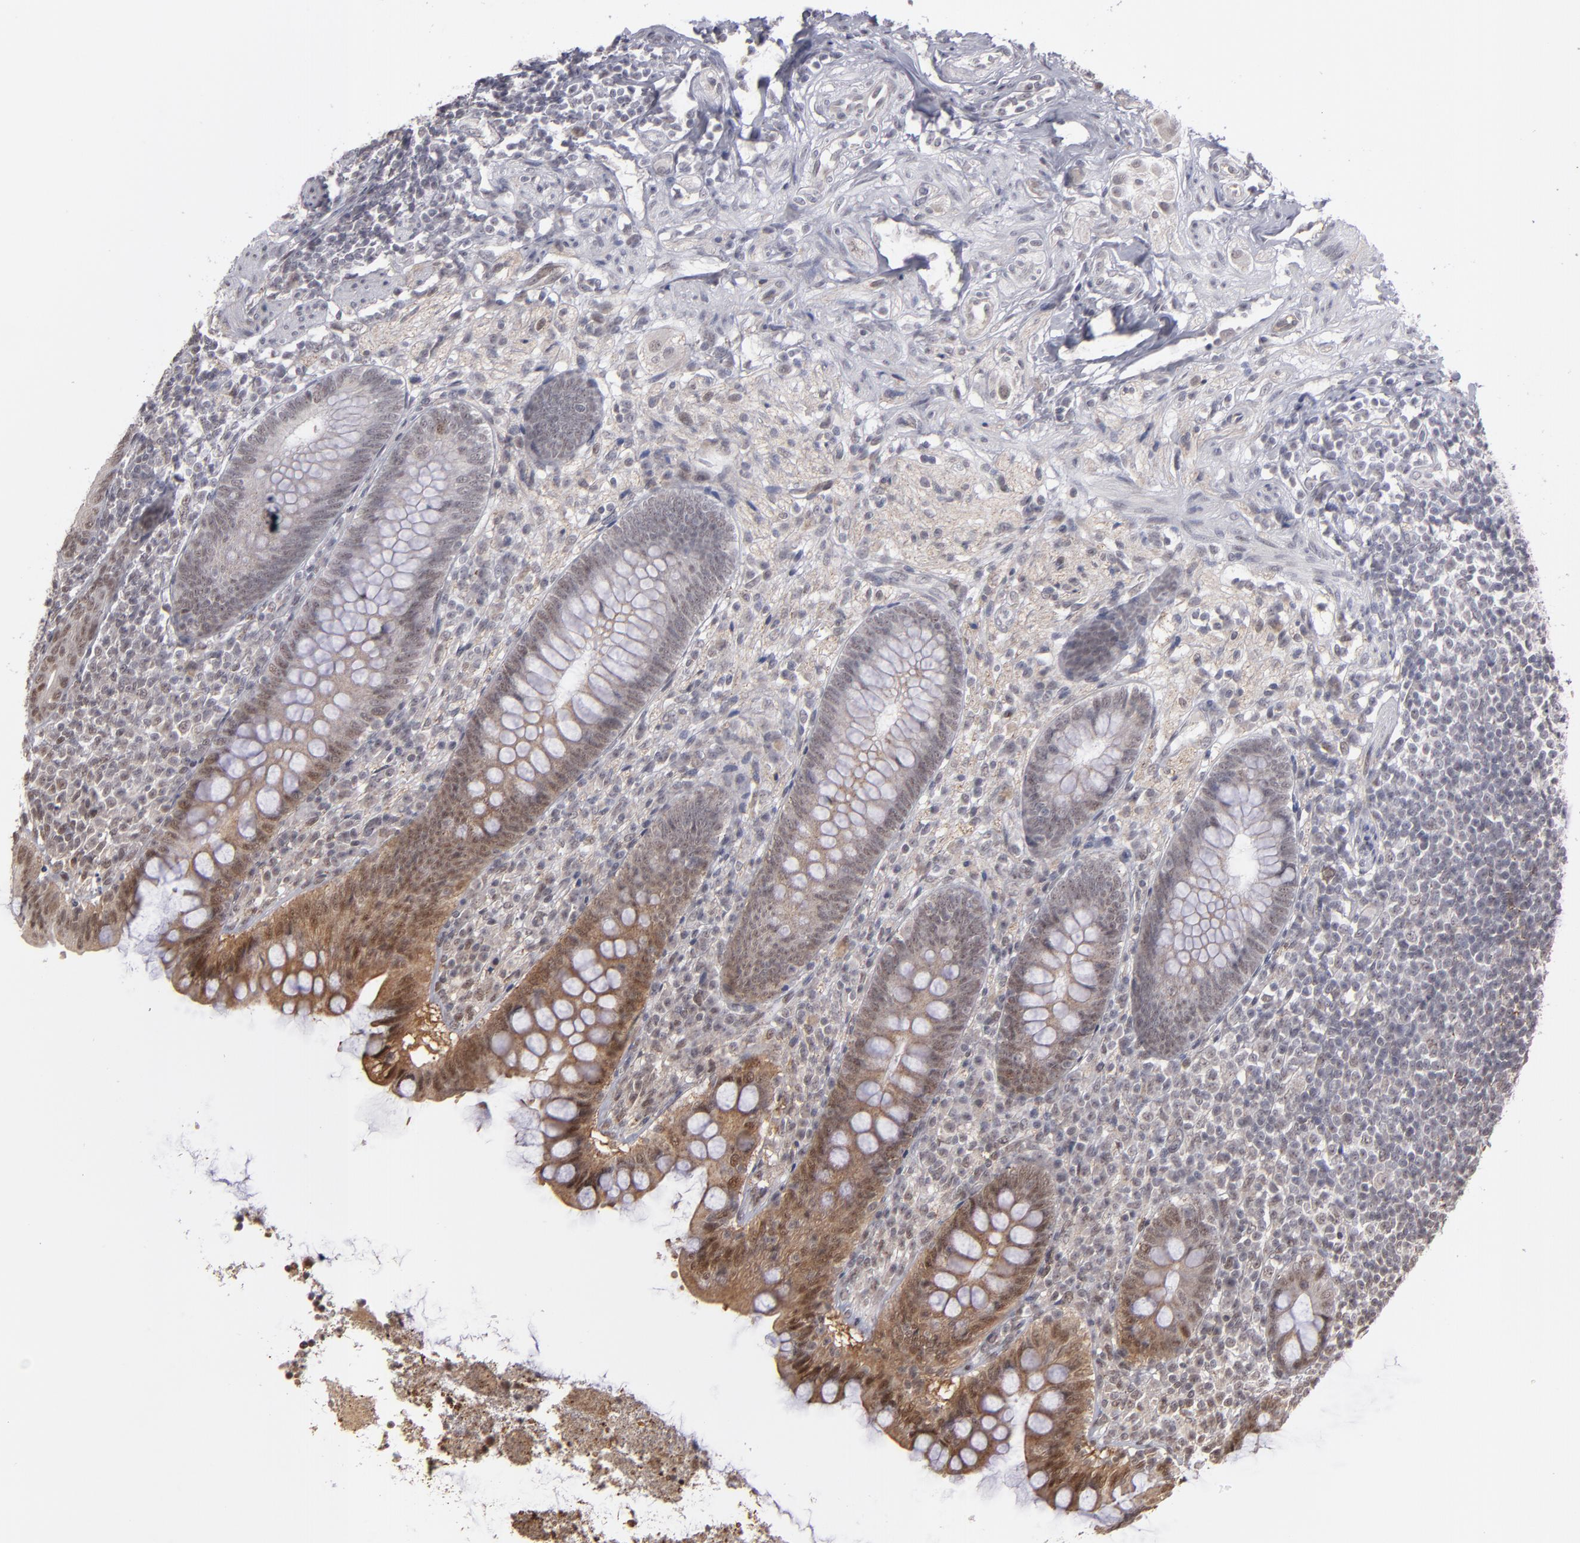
{"staining": {"intensity": "moderate", "quantity": ">75%", "location": "cytoplasmic/membranous,nuclear"}, "tissue": "appendix", "cell_type": "Glandular cells", "image_type": "normal", "snomed": [{"axis": "morphology", "description": "Normal tissue, NOS"}, {"axis": "topography", "description": "Appendix"}], "caption": "Immunohistochemical staining of benign appendix exhibits >75% levels of moderate cytoplasmic/membranous,nuclear protein staining in about >75% of glandular cells.", "gene": "ZNF75A", "patient": {"sex": "female", "age": 66}}